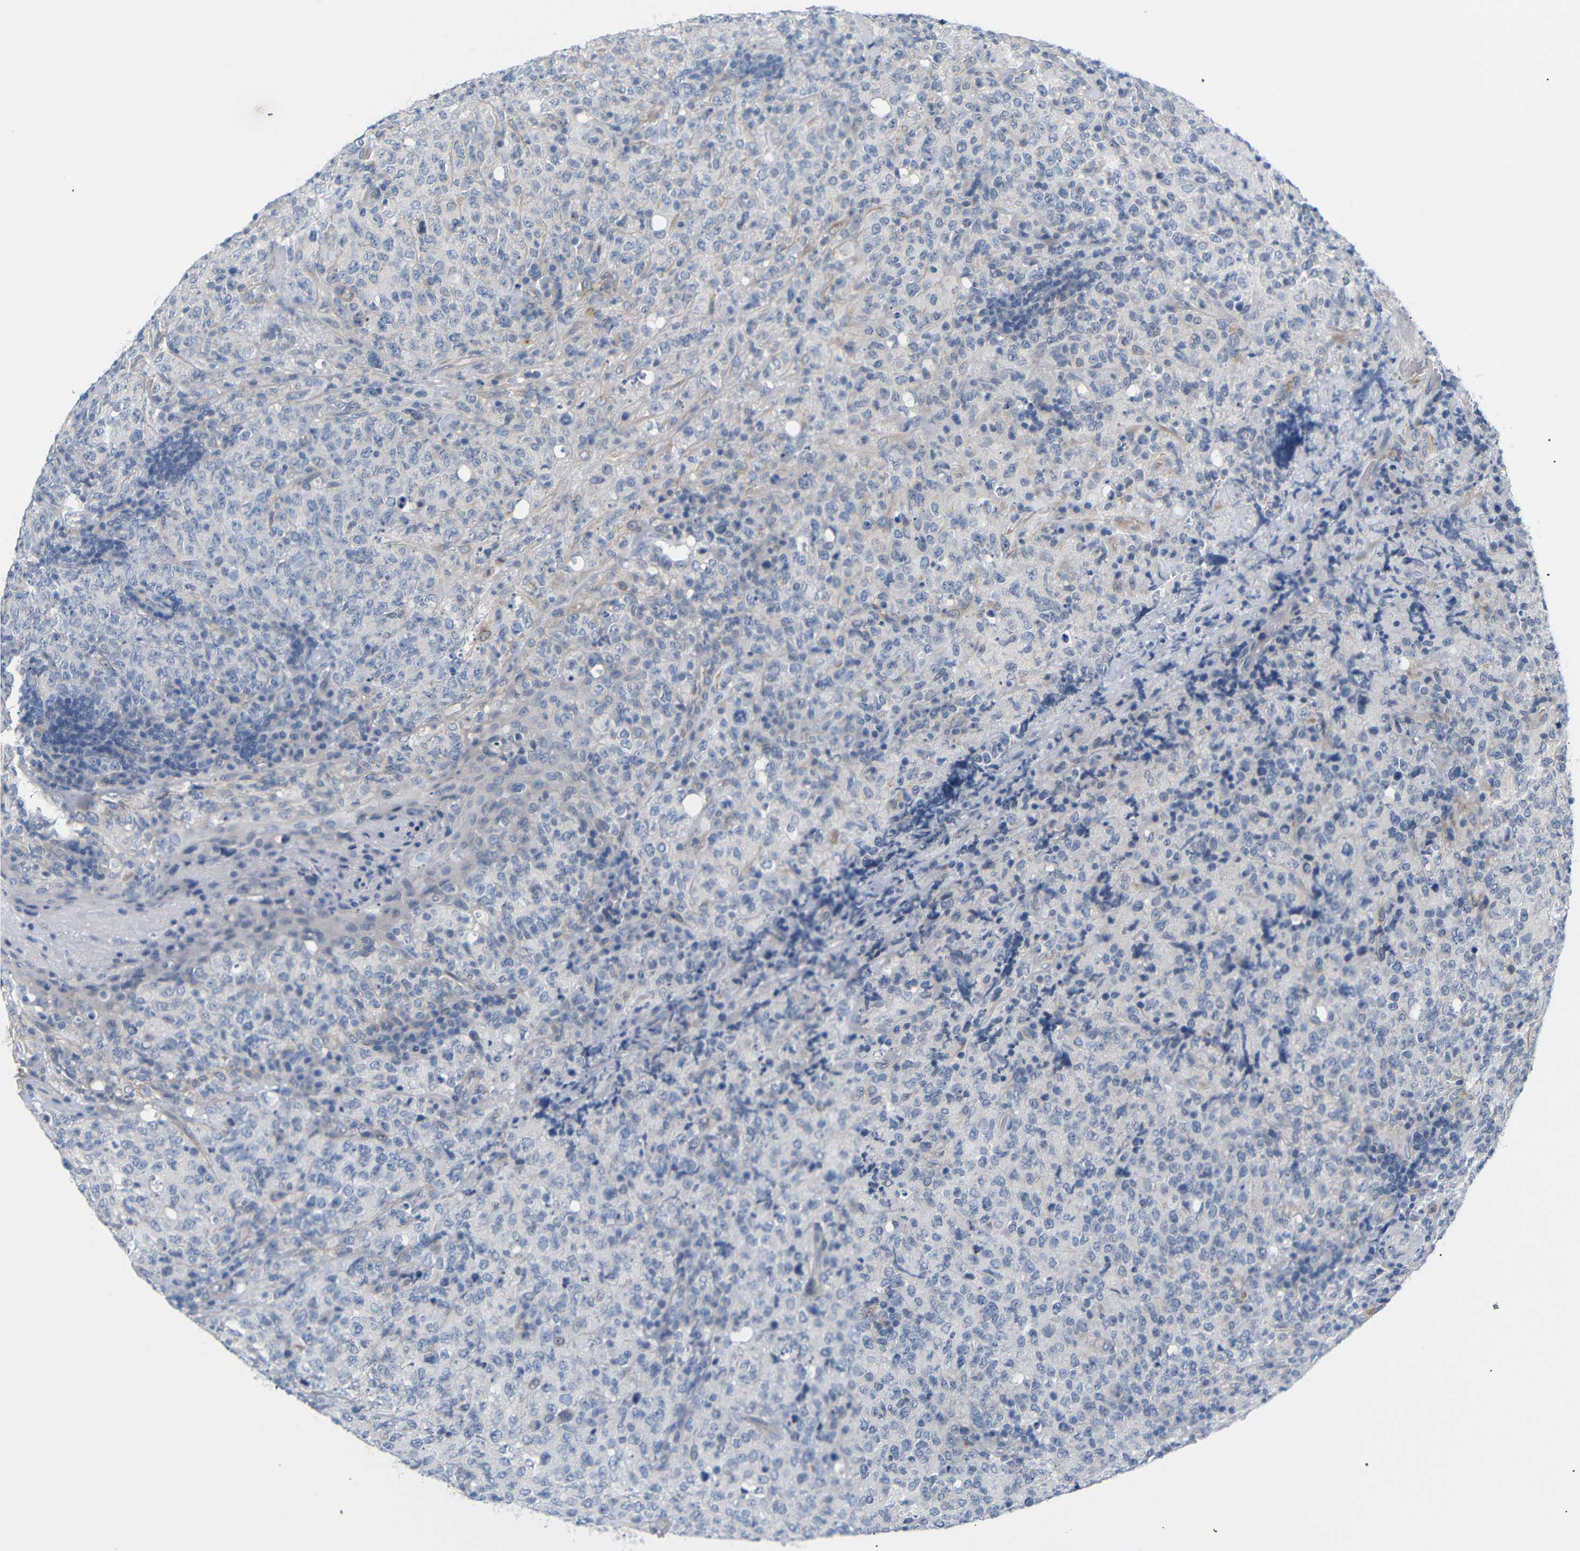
{"staining": {"intensity": "negative", "quantity": "none", "location": "none"}, "tissue": "lymphoma", "cell_type": "Tumor cells", "image_type": "cancer", "snomed": [{"axis": "morphology", "description": "Malignant lymphoma, non-Hodgkin's type, High grade"}, {"axis": "topography", "description": "Tonsil"}], "caption": "Tumor cells show no significant protein staining in lymphoma. (DAB (3,3'-diaminobenzidine) immunohistochemistry with hematoxylin counter stain).", "gene": "STMN3", "patient": {"sex": "female", "age": 36}}